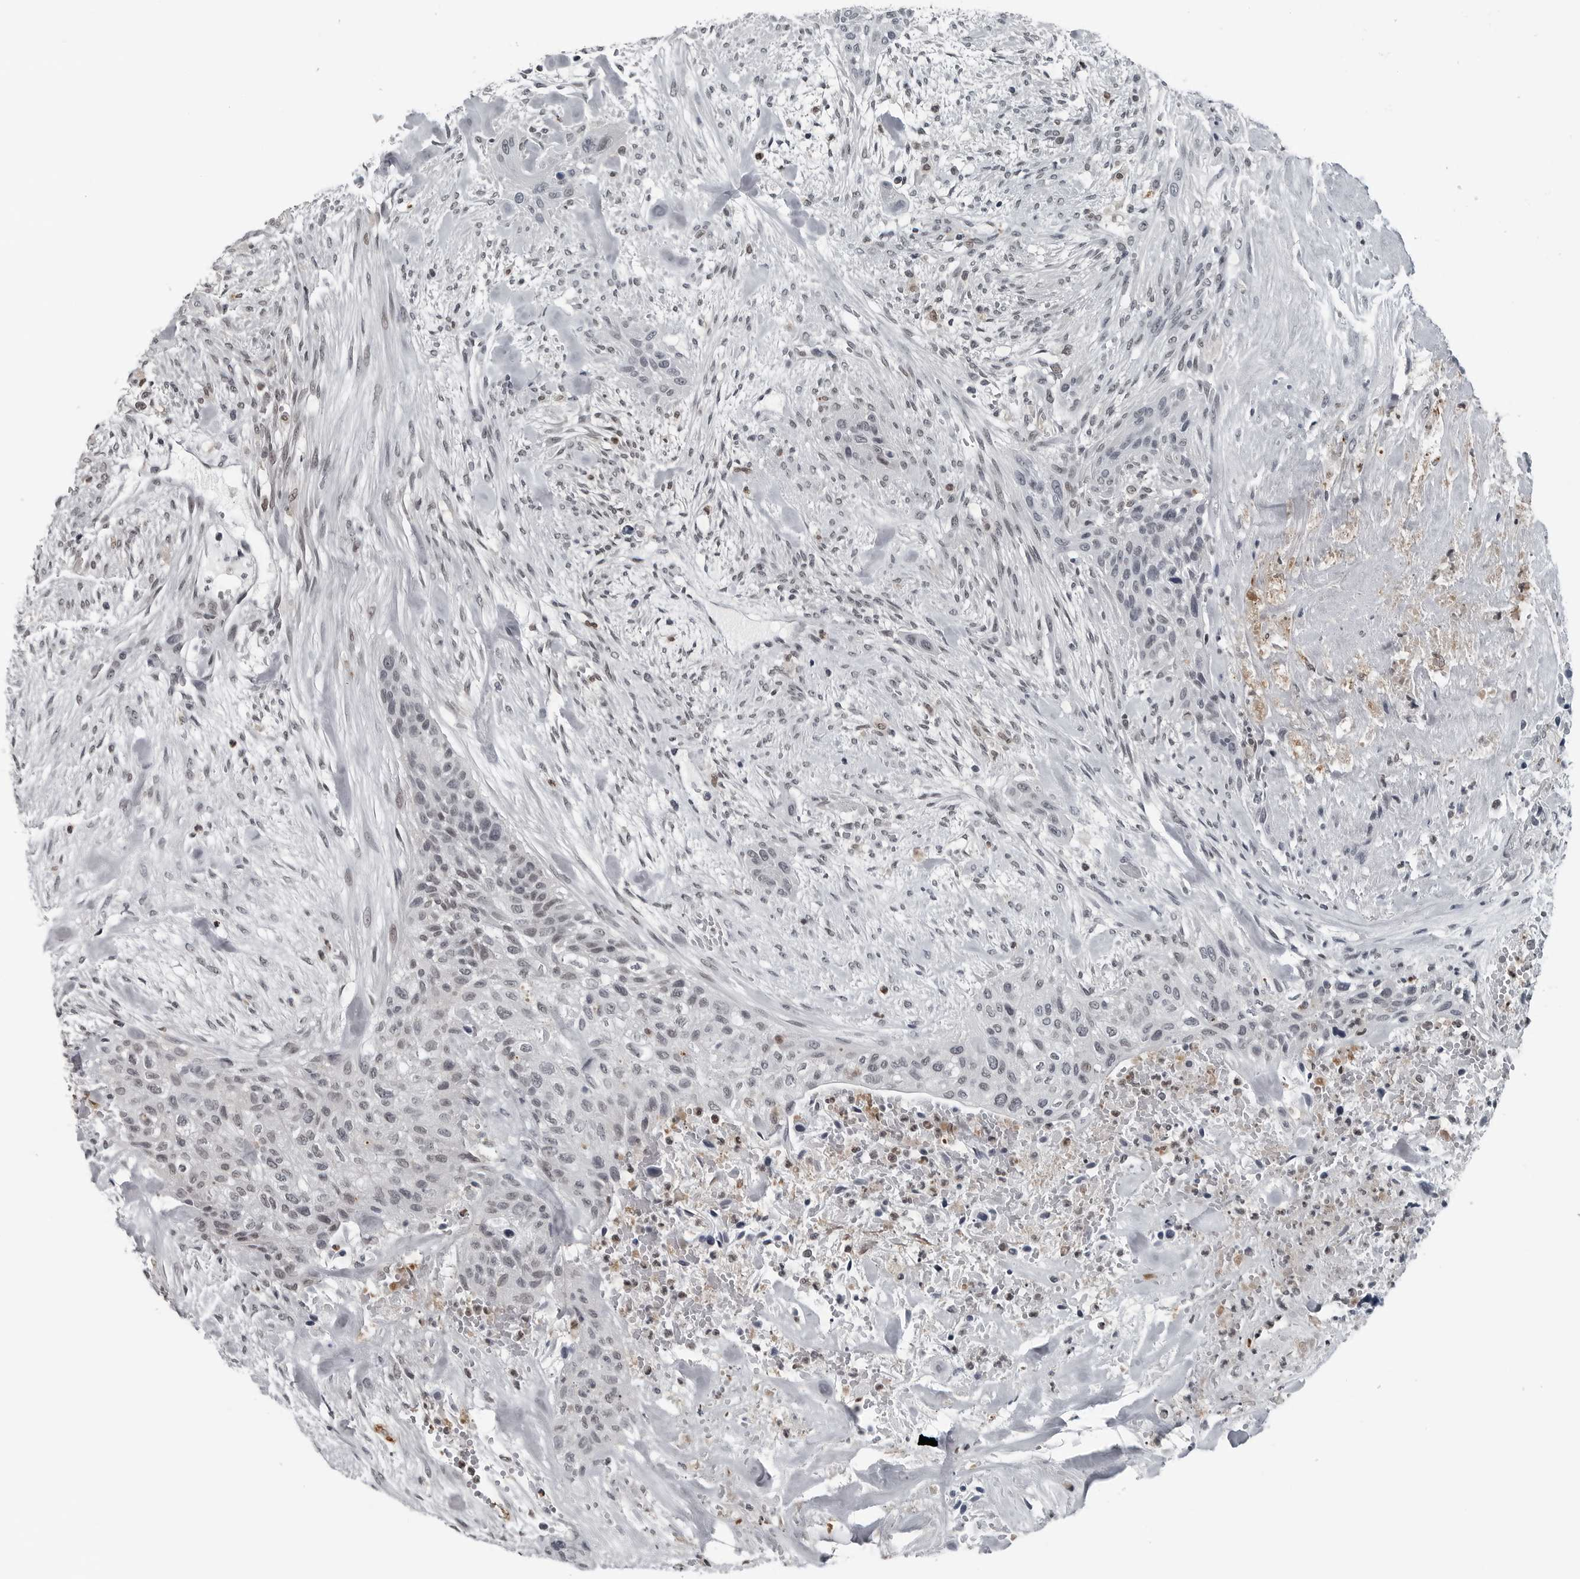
{"staining": {"intensity": "weak", "quantity": "25%-75%", "location": "nuclear"}, "tissue": "urothelial cancer", "cell_type": "Tumor cells", "image_type": "cancer", "snomed": [{"axis": "morphology", "description": "Urothelial carcinoma, High grade"}, {"axis": "topography", "description": "Urinary bladder"}], "caption": "High-grade urothelial carcinoma stained with DAB (3,3'-diaminobenzidine) IHC reveals low levels of weak nuclear positivity in approximately 25%-75% of tumor cells. The staining was performed using DAB to visualize the protein expression in brown, while the nuclei were stained in blue with hematoxylin (Magnification: 20x).", "gene": "AKR1A1", "patient": {"sex": "male", "age": 35}}